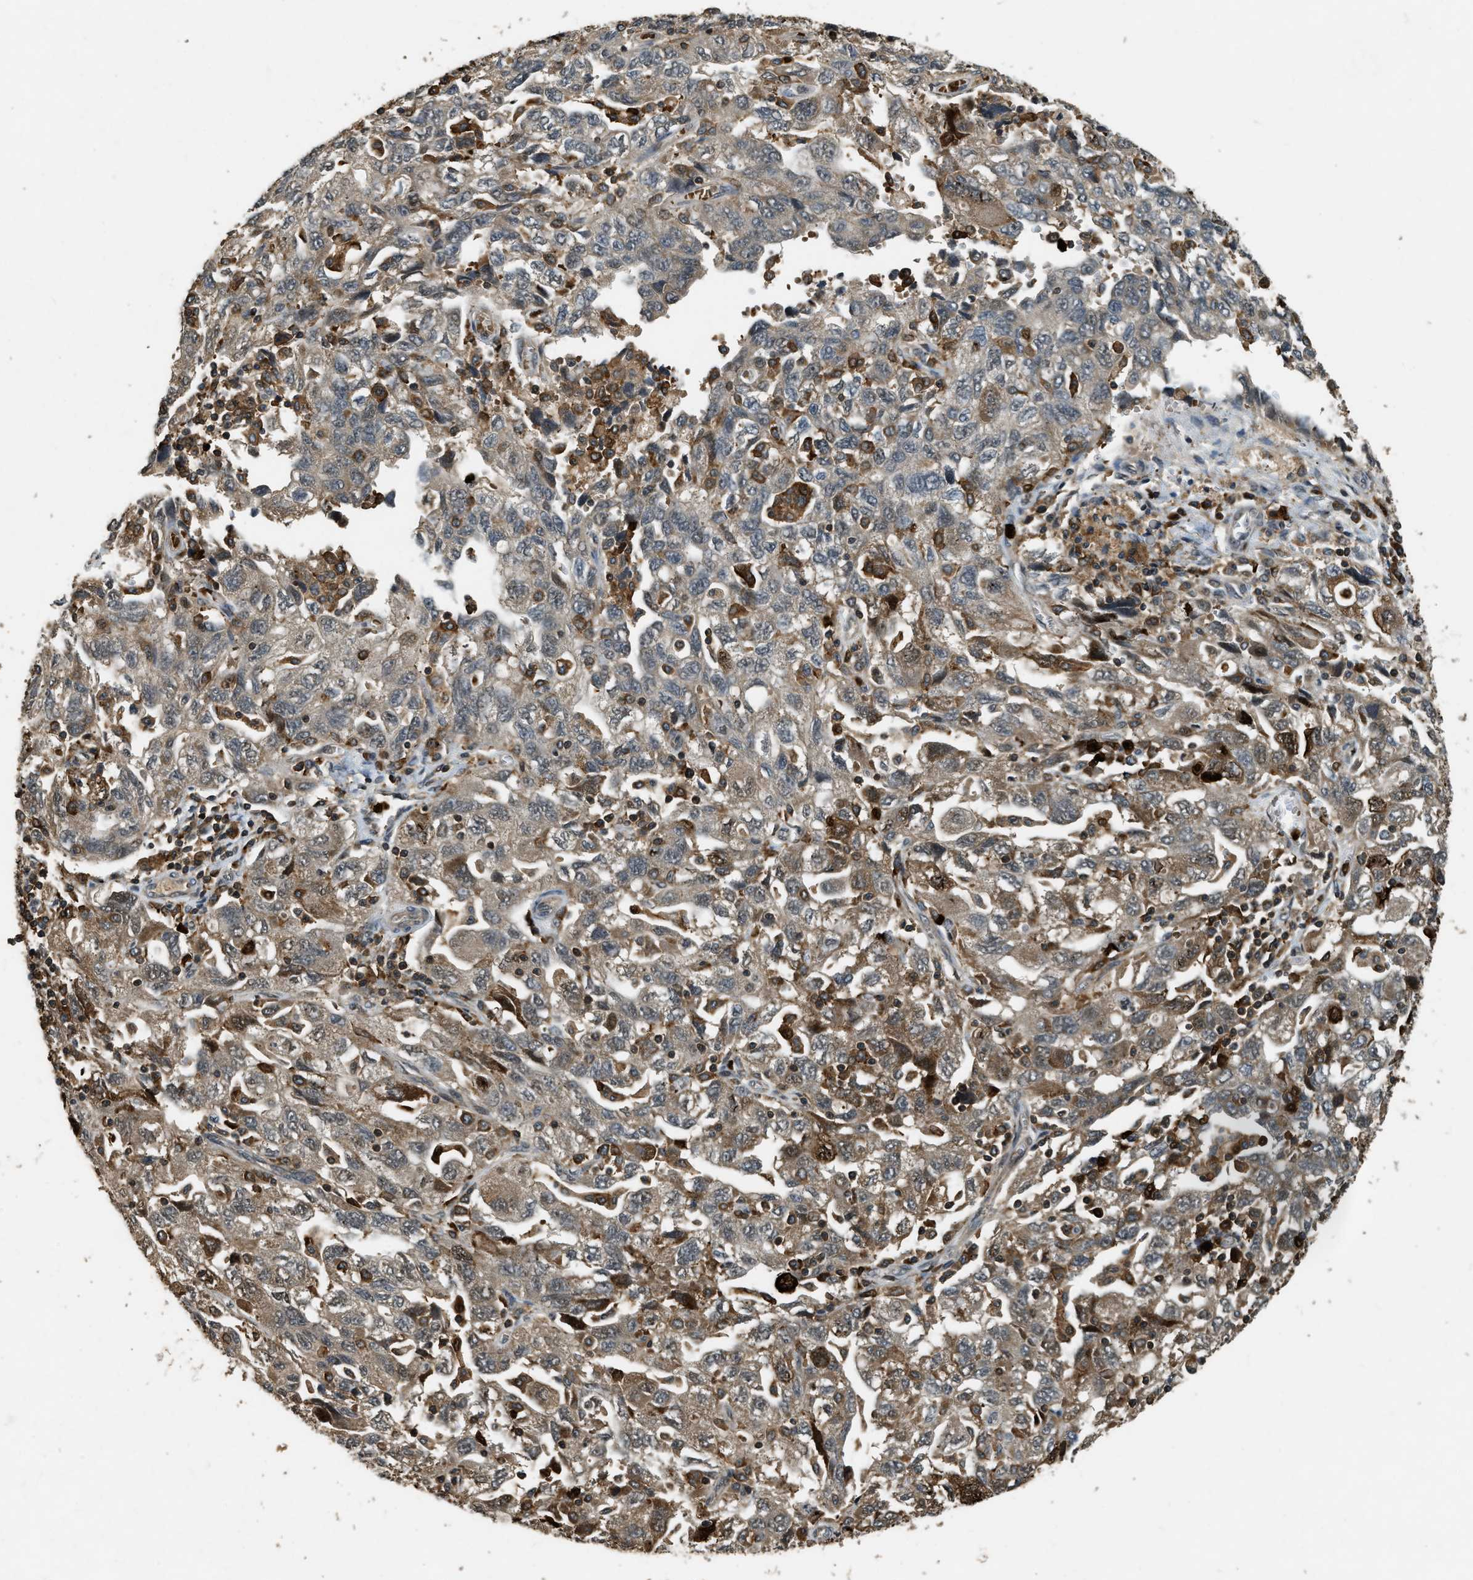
{"staining": {"intensity": "moderate", "quantity": ">75%", "location": "cytoplasmic/membranous"}, "tissue": "ovarian cancer", "cell_type": "Tumor cells", "image_type": "cancer", "snomed": [{"axis": "morphology", "description": "Carcinoma, NOS"}, {"axis": "morphology", "description": "Cystadenocarcinoma, serous, NOS"}, {"axis": "topography", "description": "Ovary"}], "caption": "Tumor cells show medium levels of moderate cytoplasmic/membranous expression in approximately >75% of cells in ovarian cancer (carcinoma).", "gene": "RNF141", "patient": {"sex": "female", "age": 69}}